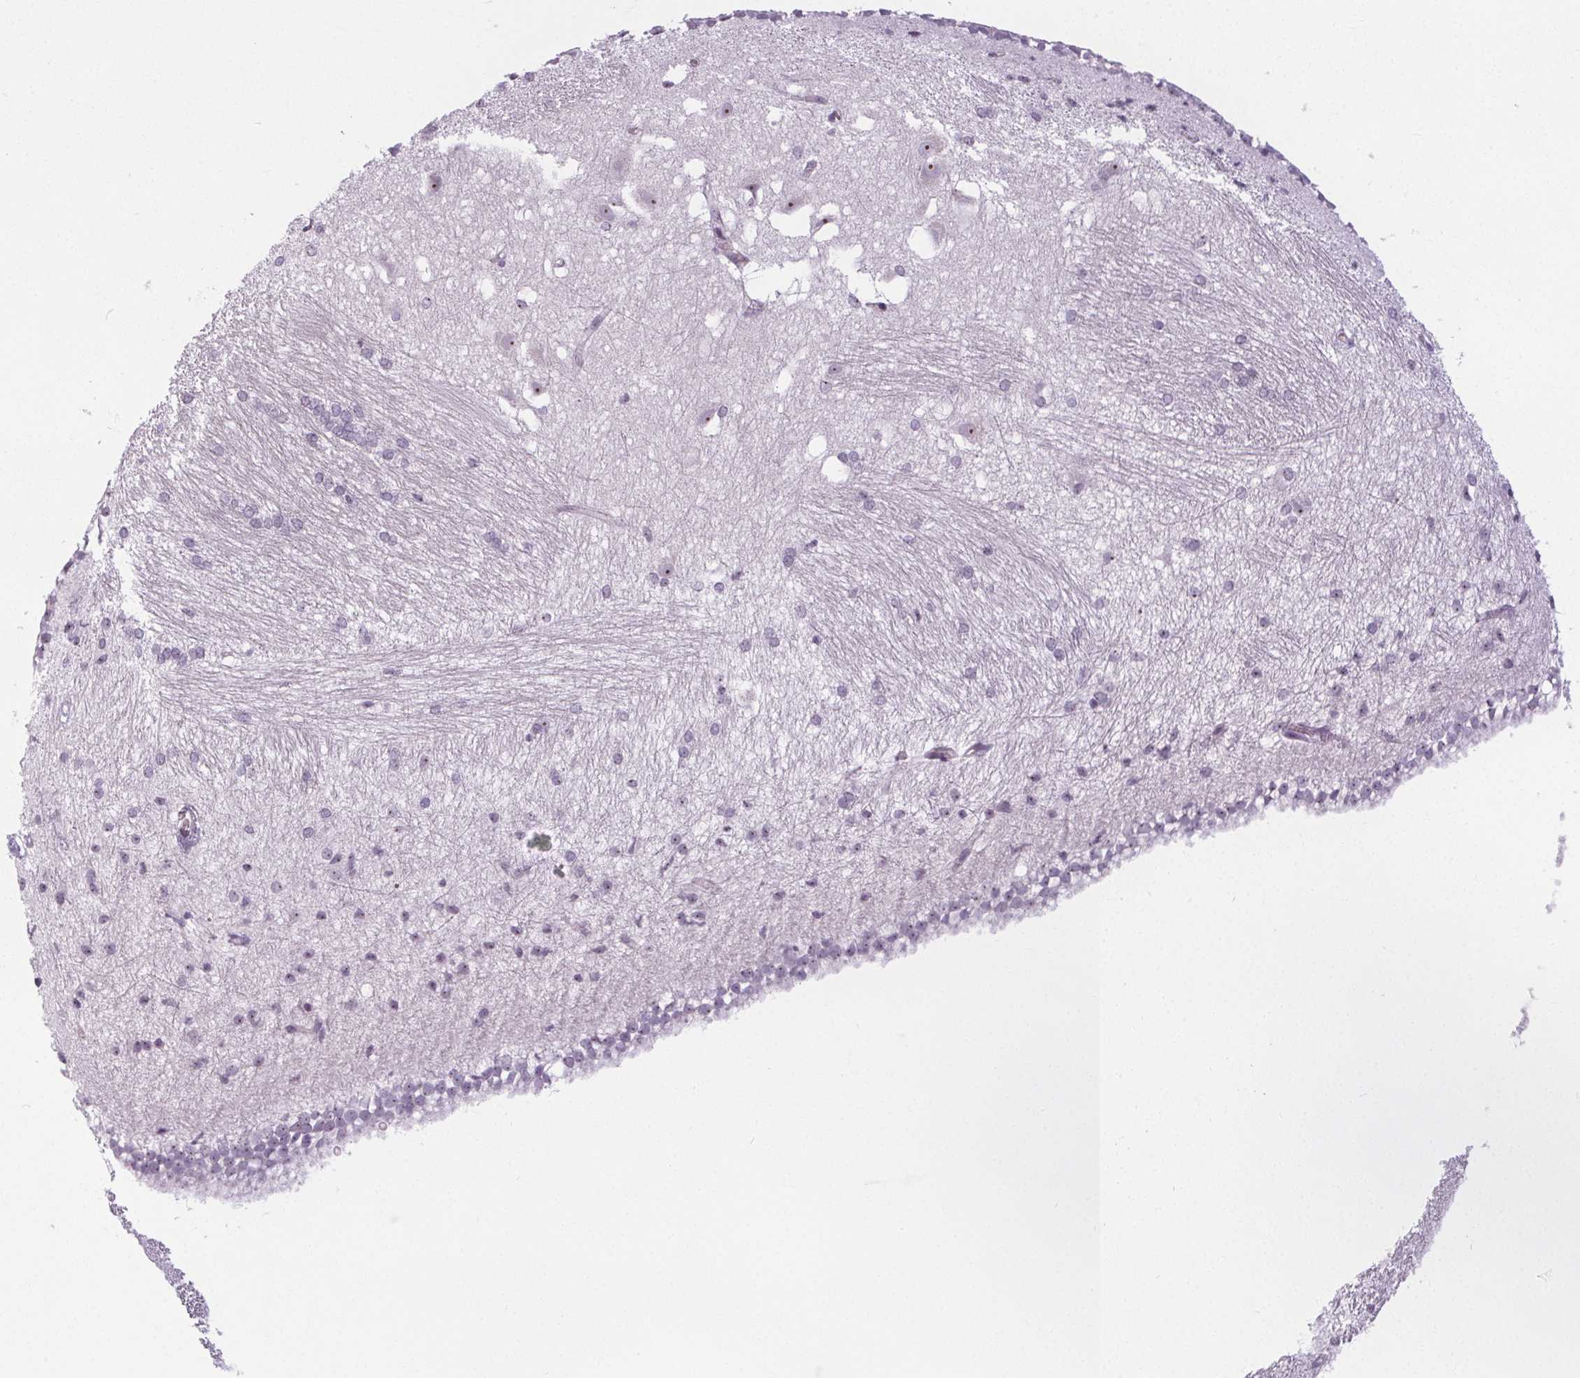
{"staining": {"intensity": "weak", "quantity": "<25%", "location": "nuclear"}, "tissue": "hippocampus", "cell_type": "Glial cells", "image_type": "normal", "snomed": [{"axis": "morphology", "description": "Normal tissue, NOS"}, {"axis": "topography", "description": "Cerebral cortex"}, {"axis": "topography", "description": "Hippocampus"}], "caption": "DAB immunohistochemical staining of benign hippocampus reveals no significant staining in glial cells.", "gene": "NOLC1", "patient": {"sex": "female", "age": 19}}